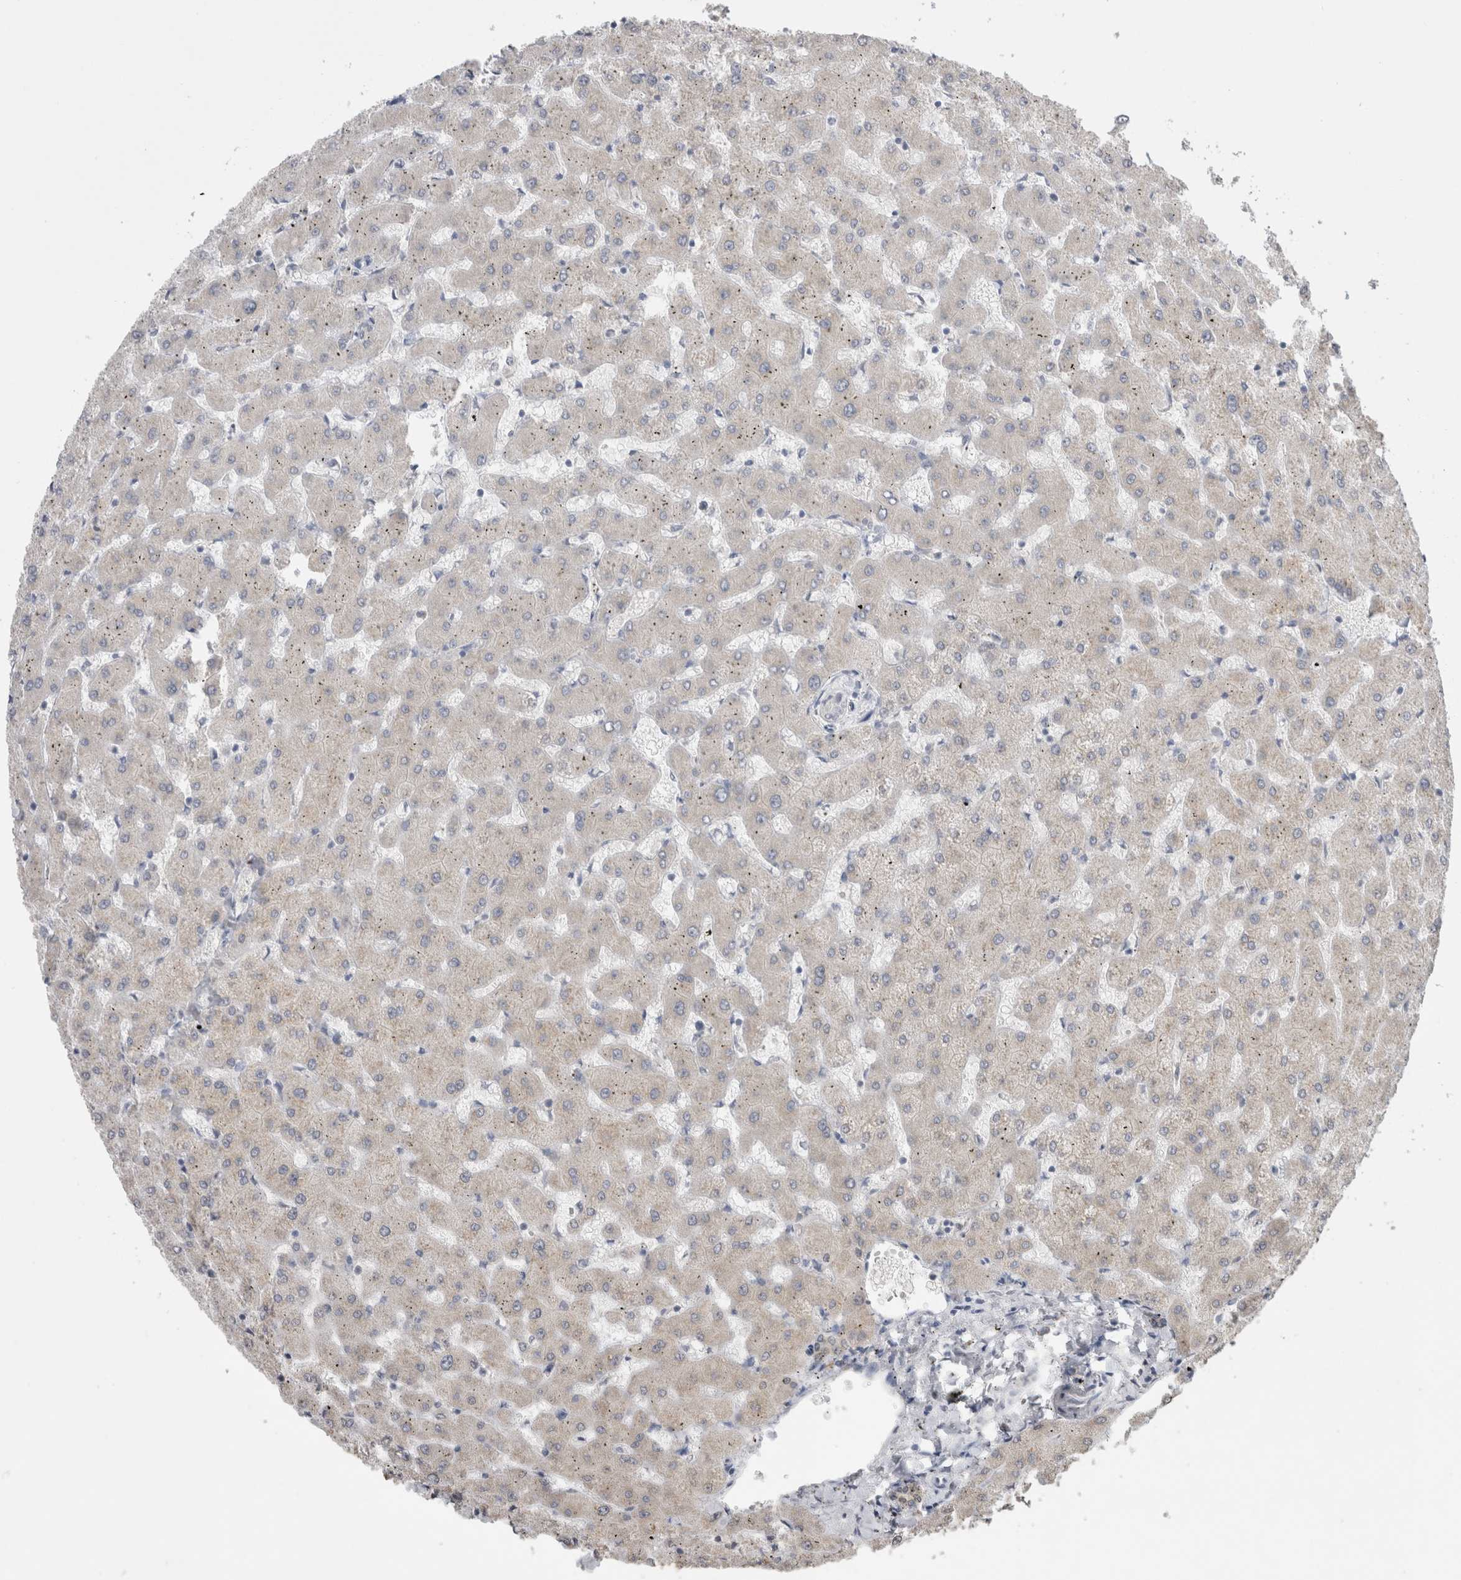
{"staining": {"intensity": "negative", "quantity": "none", "location": "none"}, "tissue": "liver", "cell_type": "Cholangiocytes", "image_type": "normal", "snomed": [{"axis": "morphology", "description": "Normal tissue, NOS"}, {"axis": "topography", "description": "Liver"}], "caption": "The image demonstrates no significant expression in cholangiocytes of liver. Nuclei are stained in blue.", "gene": "NOMO1", "patient": {"sex": "female", "age": 63}}